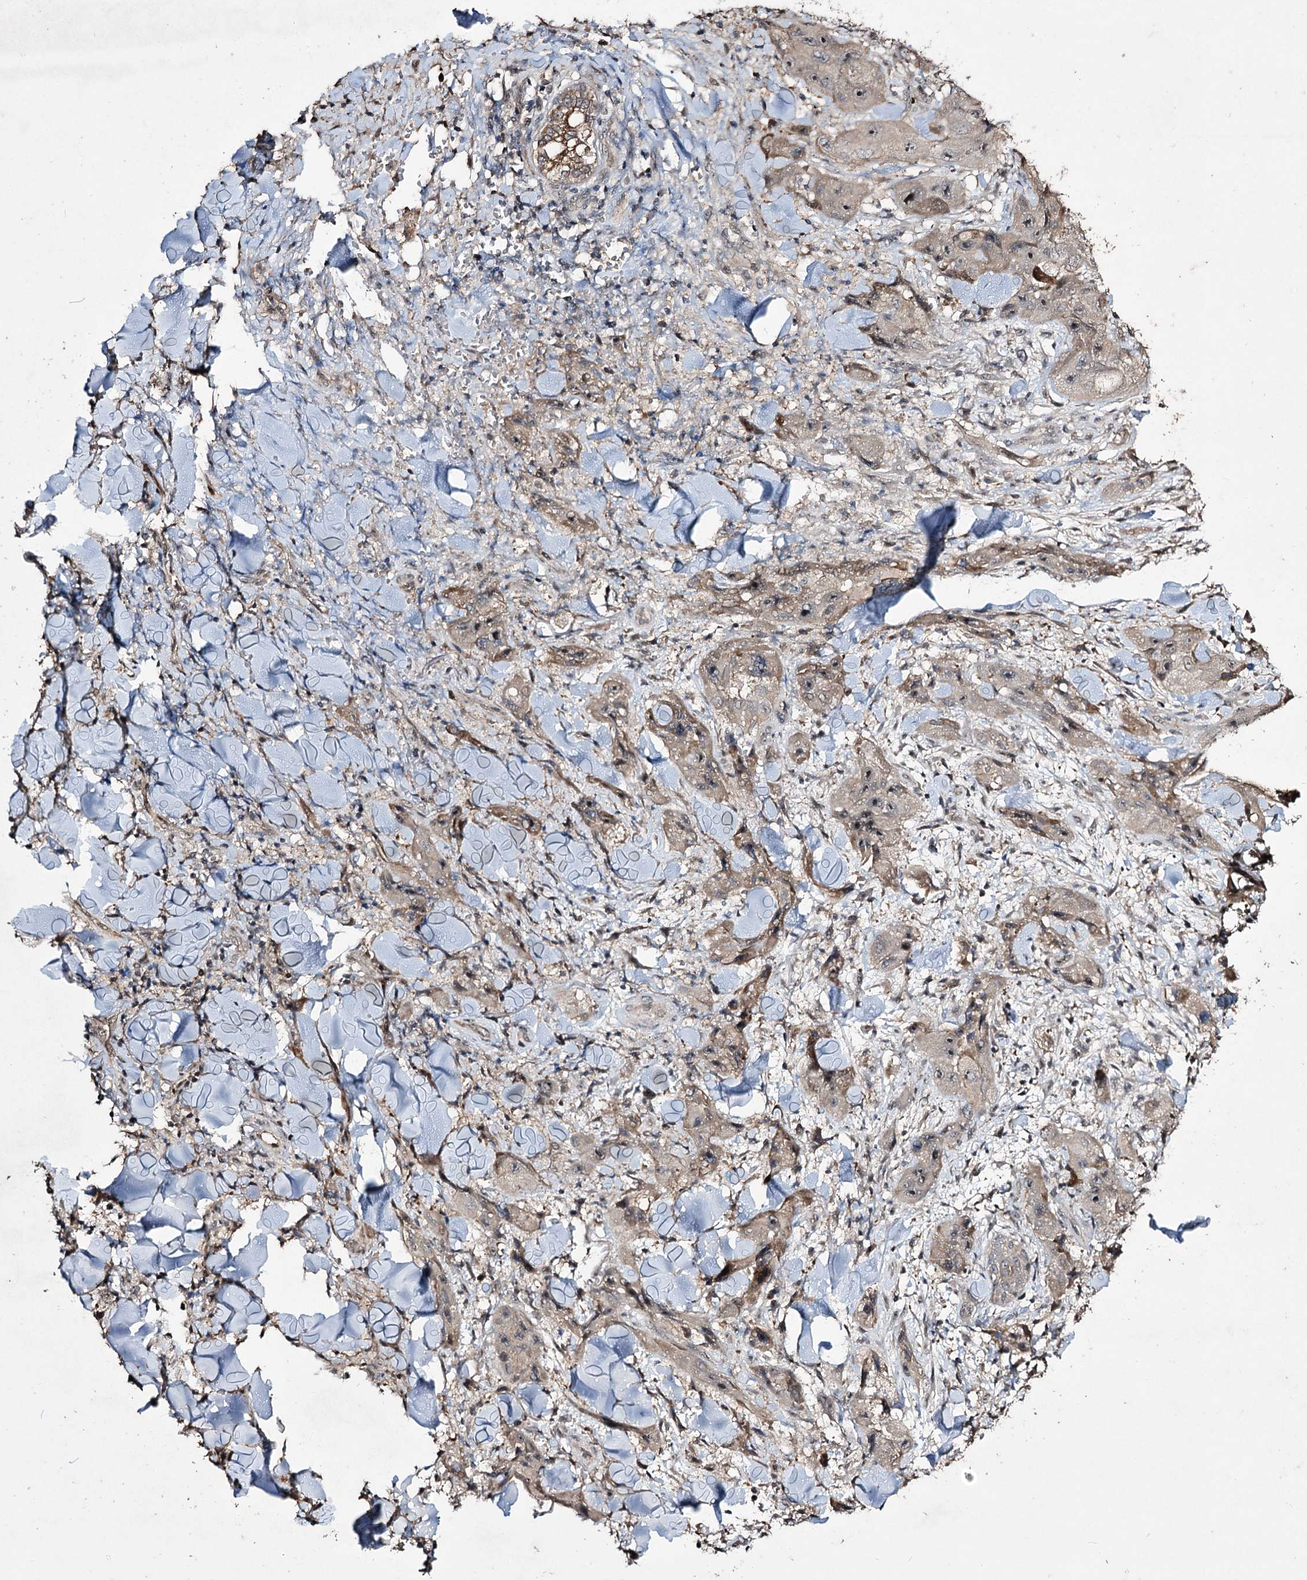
{"staining": {"intensity": "weak", "quantity": "<25%", "location": "cytoplasmic/membranous"}, "tissue": "skin cancer", "cell_type": "Tumor cells", "image_type": "cancer", "snomed": [{"axis": "morphology", "description": "Squamous cell carcinoma, NOS"}, {"axis": "topography", "description": "Skin"}, {"axis": "topography", "description": "Subcutis"}], "caption": "This is an IHC image of skin cancer. There is no expression in tumor cells.", "gene": "CPNE8", "patient": {"sex": "male", "age": 73}}